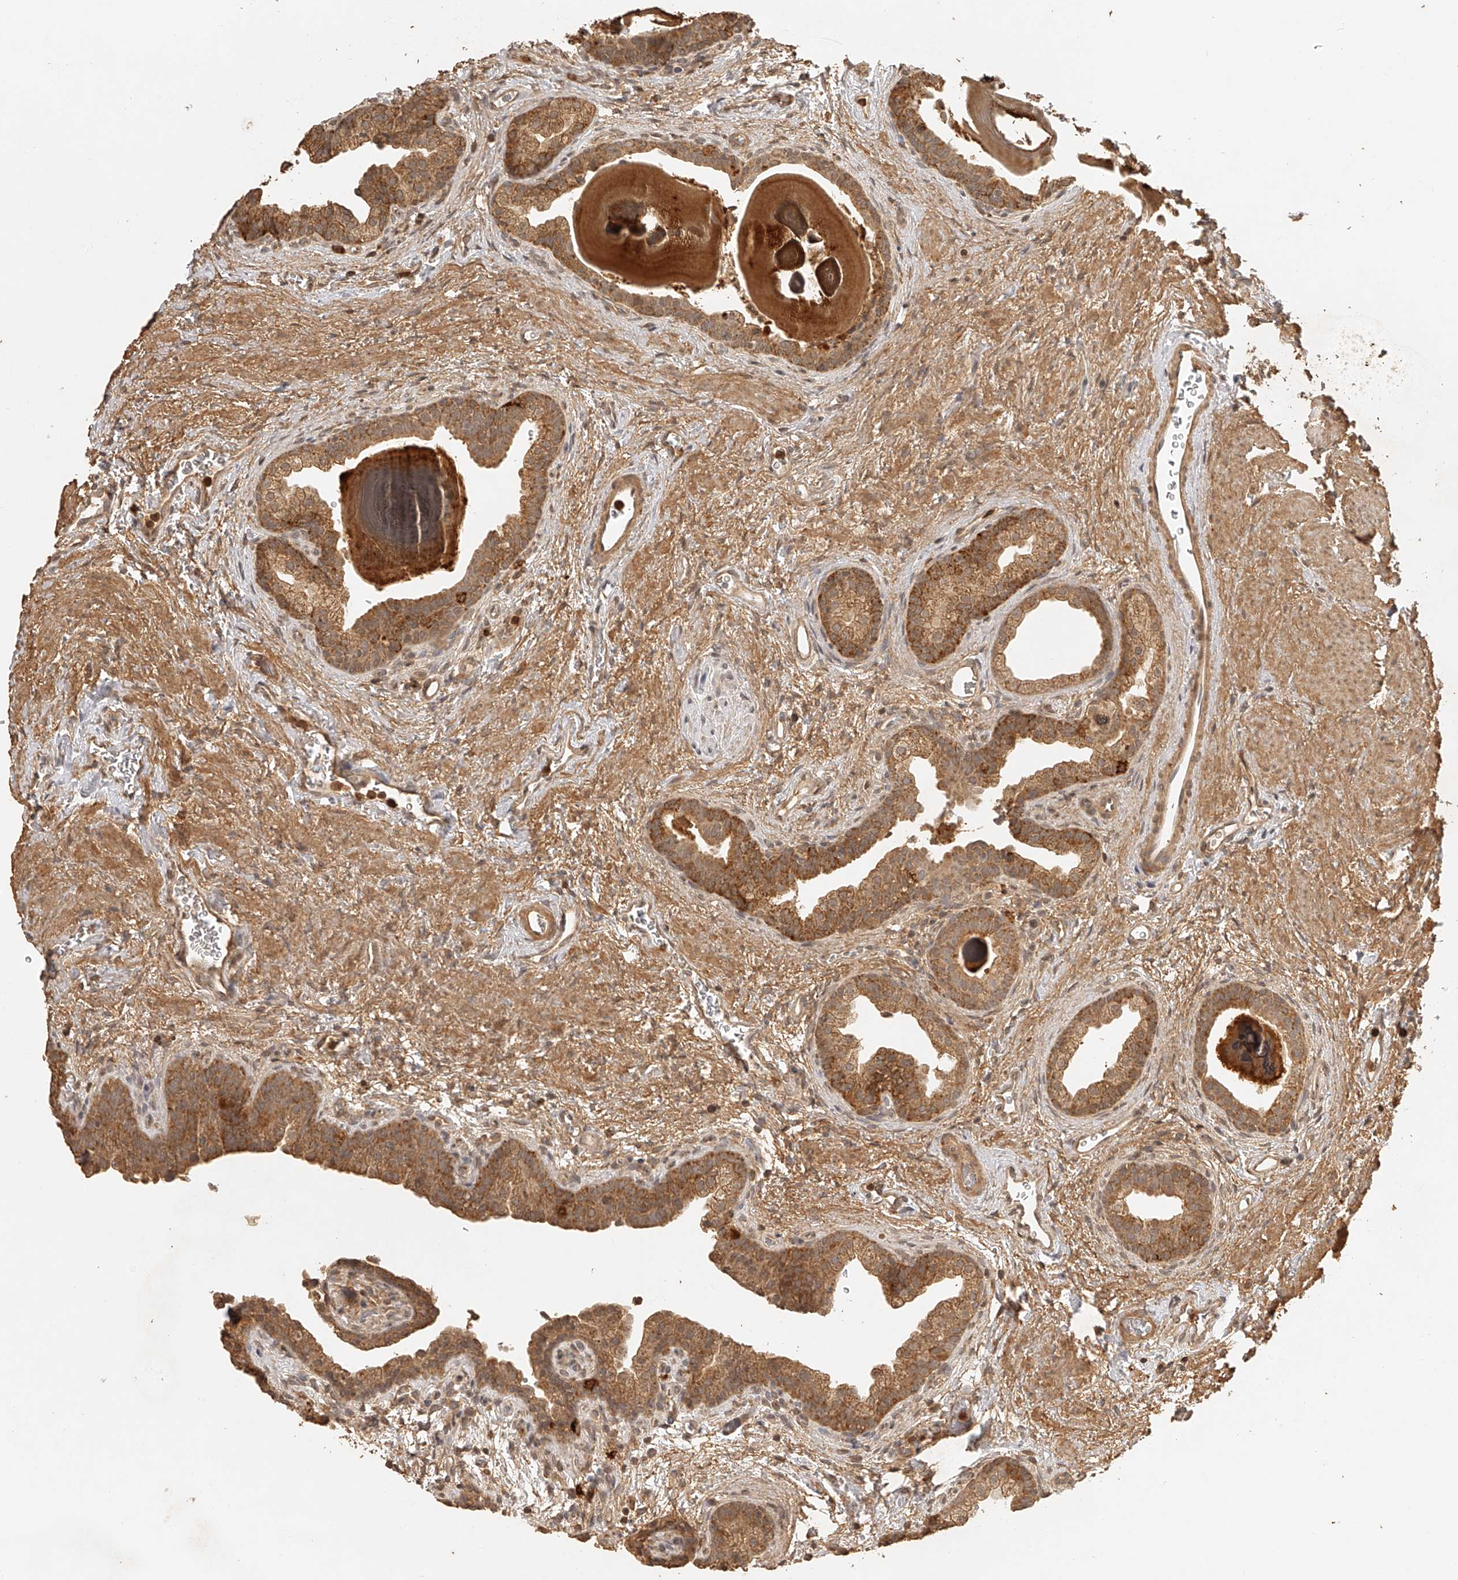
{"staining": {"intensity": "moderate", "quantity": ">75%", "location": "cytoplasmic/membranous"}, "tissue": "prostate", "cell_type": "Glandular cells", "image_type": "normal", "snomed": [{"axis": "morphology", "description": "Normal tissue, NOS"}, {"axis": "topography", "description": "Prostate"}], "caption": "Immunohistochemical staining of unremarkable human prostate demonstrates medium levels of moderate cytoplasmic/membranous positivity in approximately >75% of glandular cells.", "gene": "BCL2L11", "patient": {"sex": "male", "age": 48}}